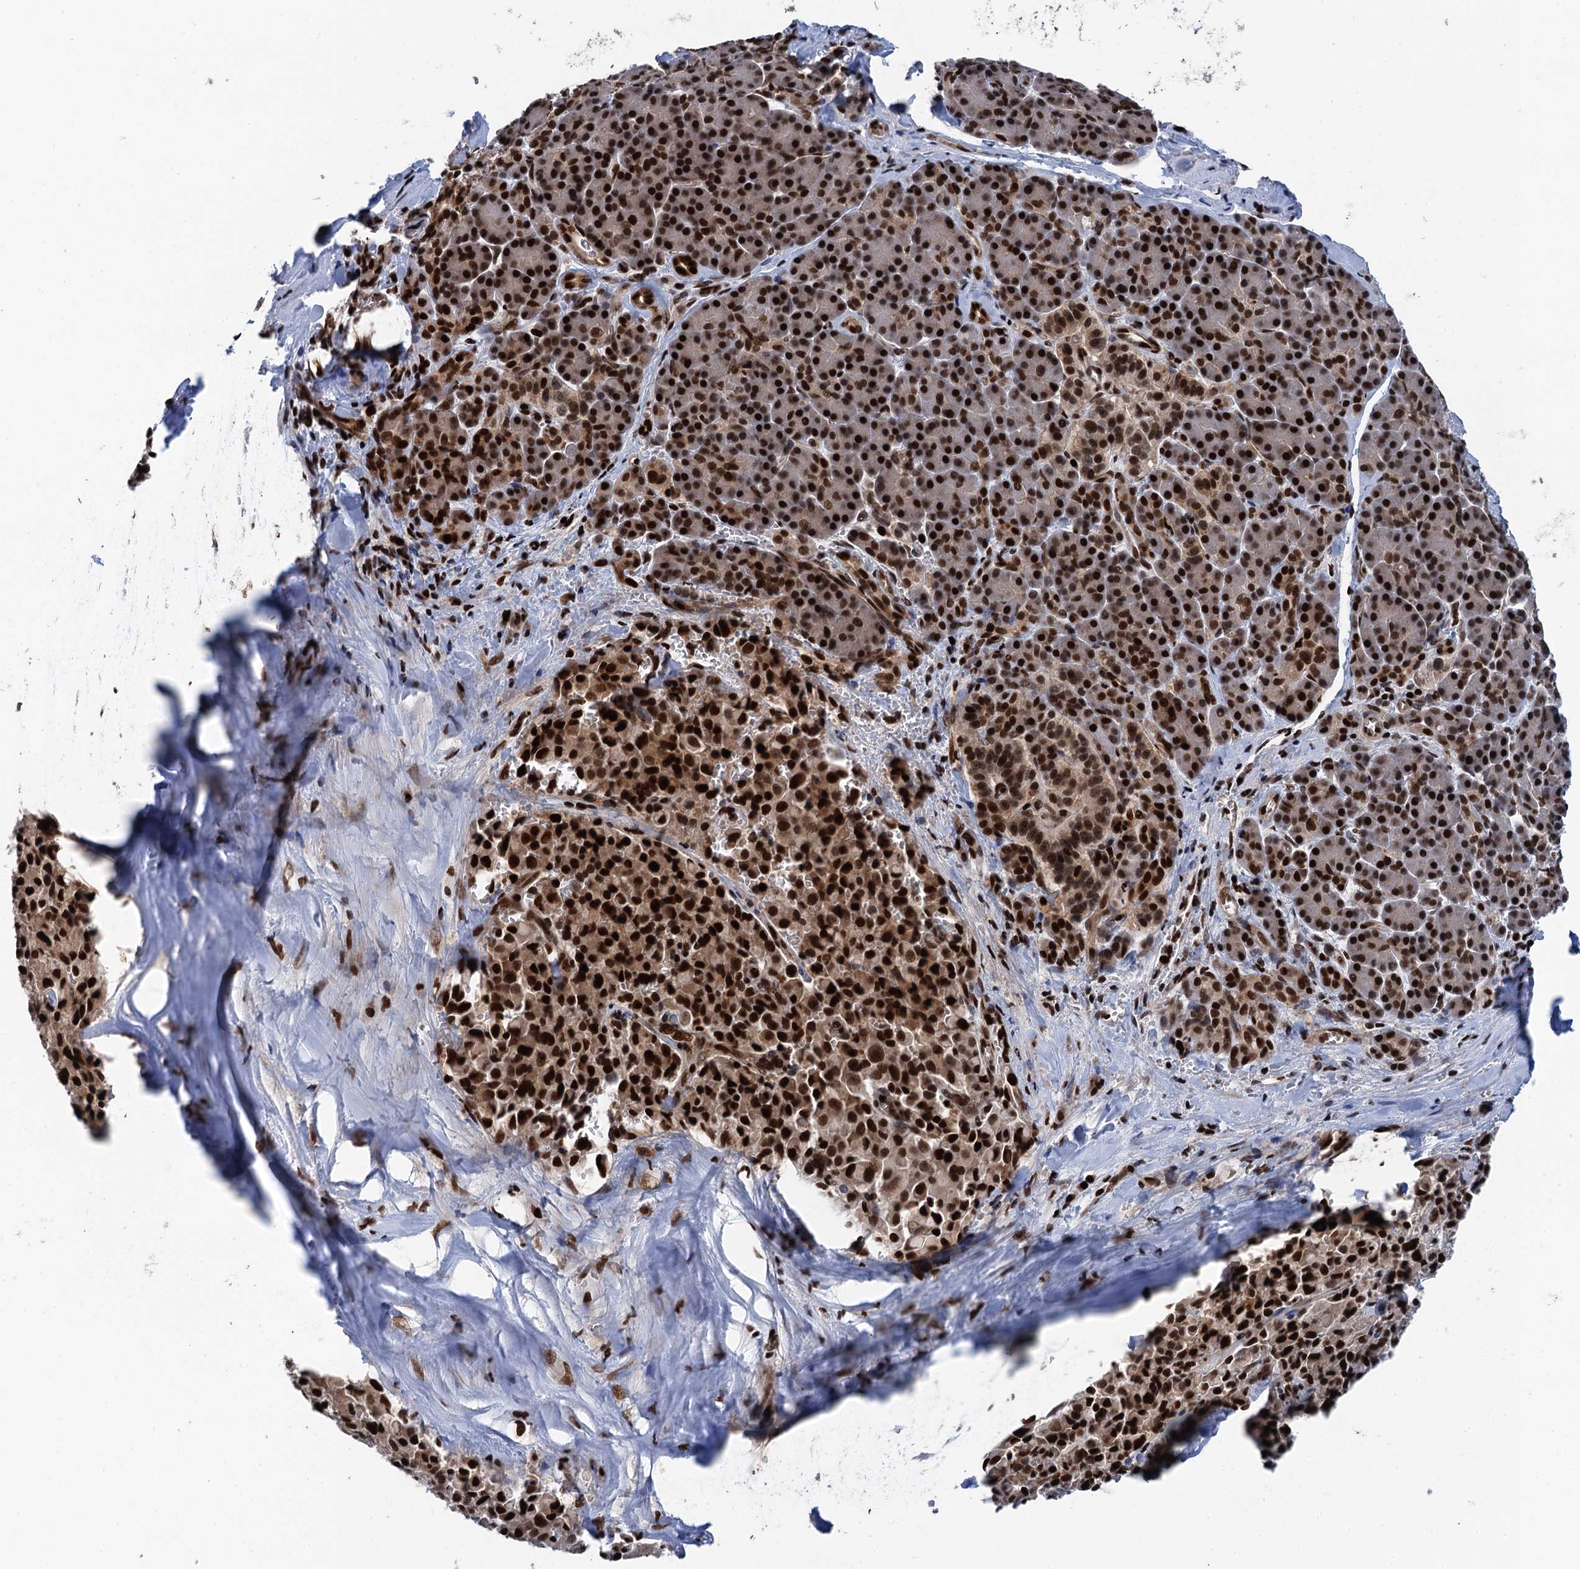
{"staining": {"intensity": "strong", "quantity": ">75%", "location": "nuclear"}, "tissue": "pancreatic cancer", "cell_type": "Tumor cells", "image_type": "cancer", "snomed": [{"axis": "morphology", "description": "Adenocarcinoma, NOS"}, {"axis": "topography", "description": "Pancreas"}], "caption": "Brown immunohistochemical staining in pancreatic cancer shows strong nuclear expression in approximately >75% of tumor cells.", "gene": "PPP4R1", "patient": {"sex": "male", "age": 65}}